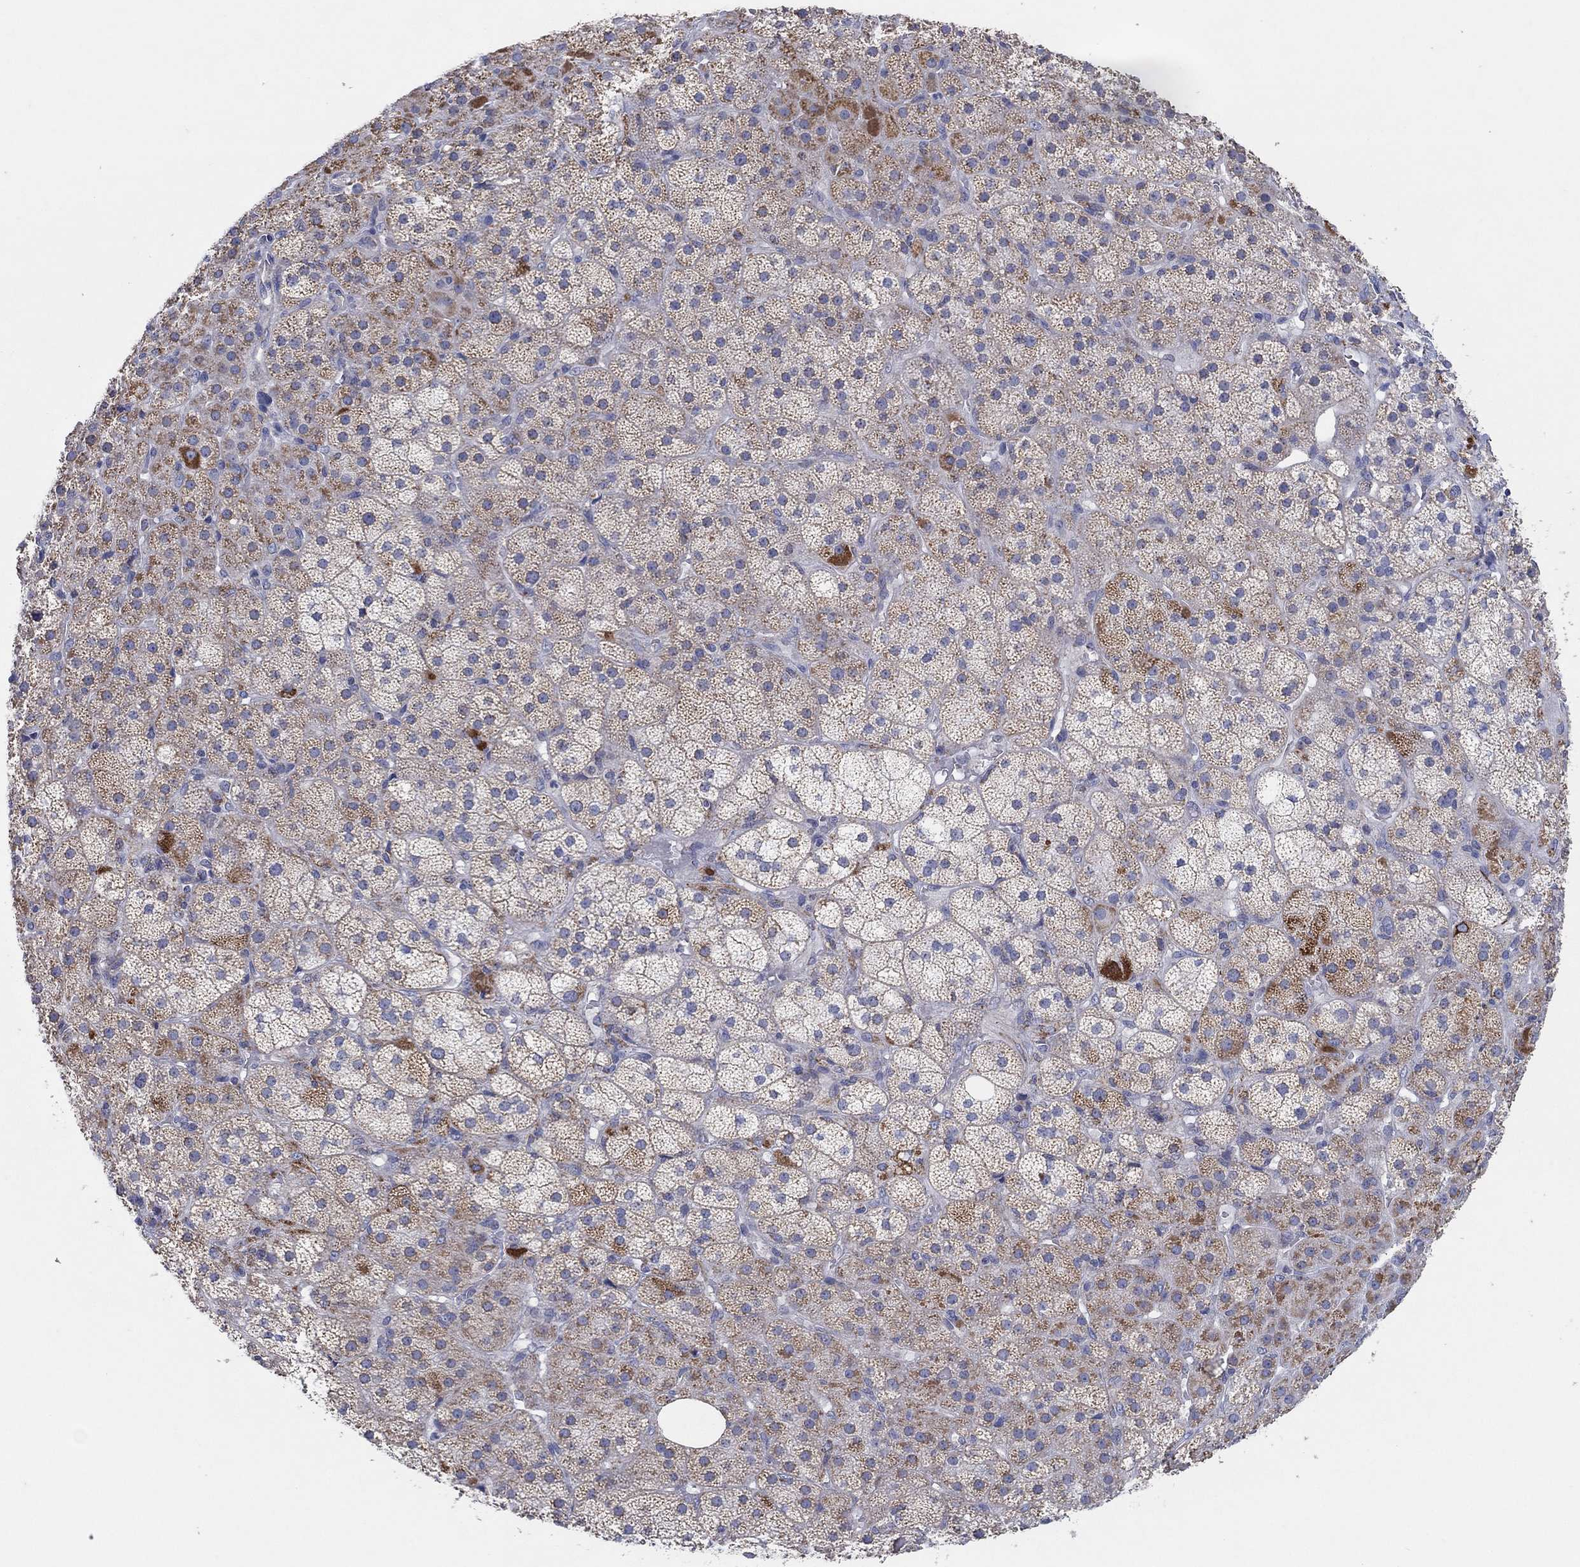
{"staining": {"intensity": "moderate", "quantity": "<25%", "location": "cytoplasmic/membranous"}, "tissue": "adrenal gland", "cell_type": "Glandular cells", "image_type": "normal", "snomed": [{"axis": "morphology", "description": "Normal tissue, NOS"}, {"axis": "topography", "description": "Adrenal gland"}], "caption": "Immunohistochemistry (DAB) staining of normal human adrenal gland demonstrates moderate cytoplasmic/membranous protein positivity in approximately <25% of glandular cells. The staining was performed using DAB (3,3'-diaminobenzidine), with brown indicating positive protein expression. Nuclei are stained blue with hematoxylin.", "gene": "C9orf85", "patient": {"sex": "male", "age": 57}}